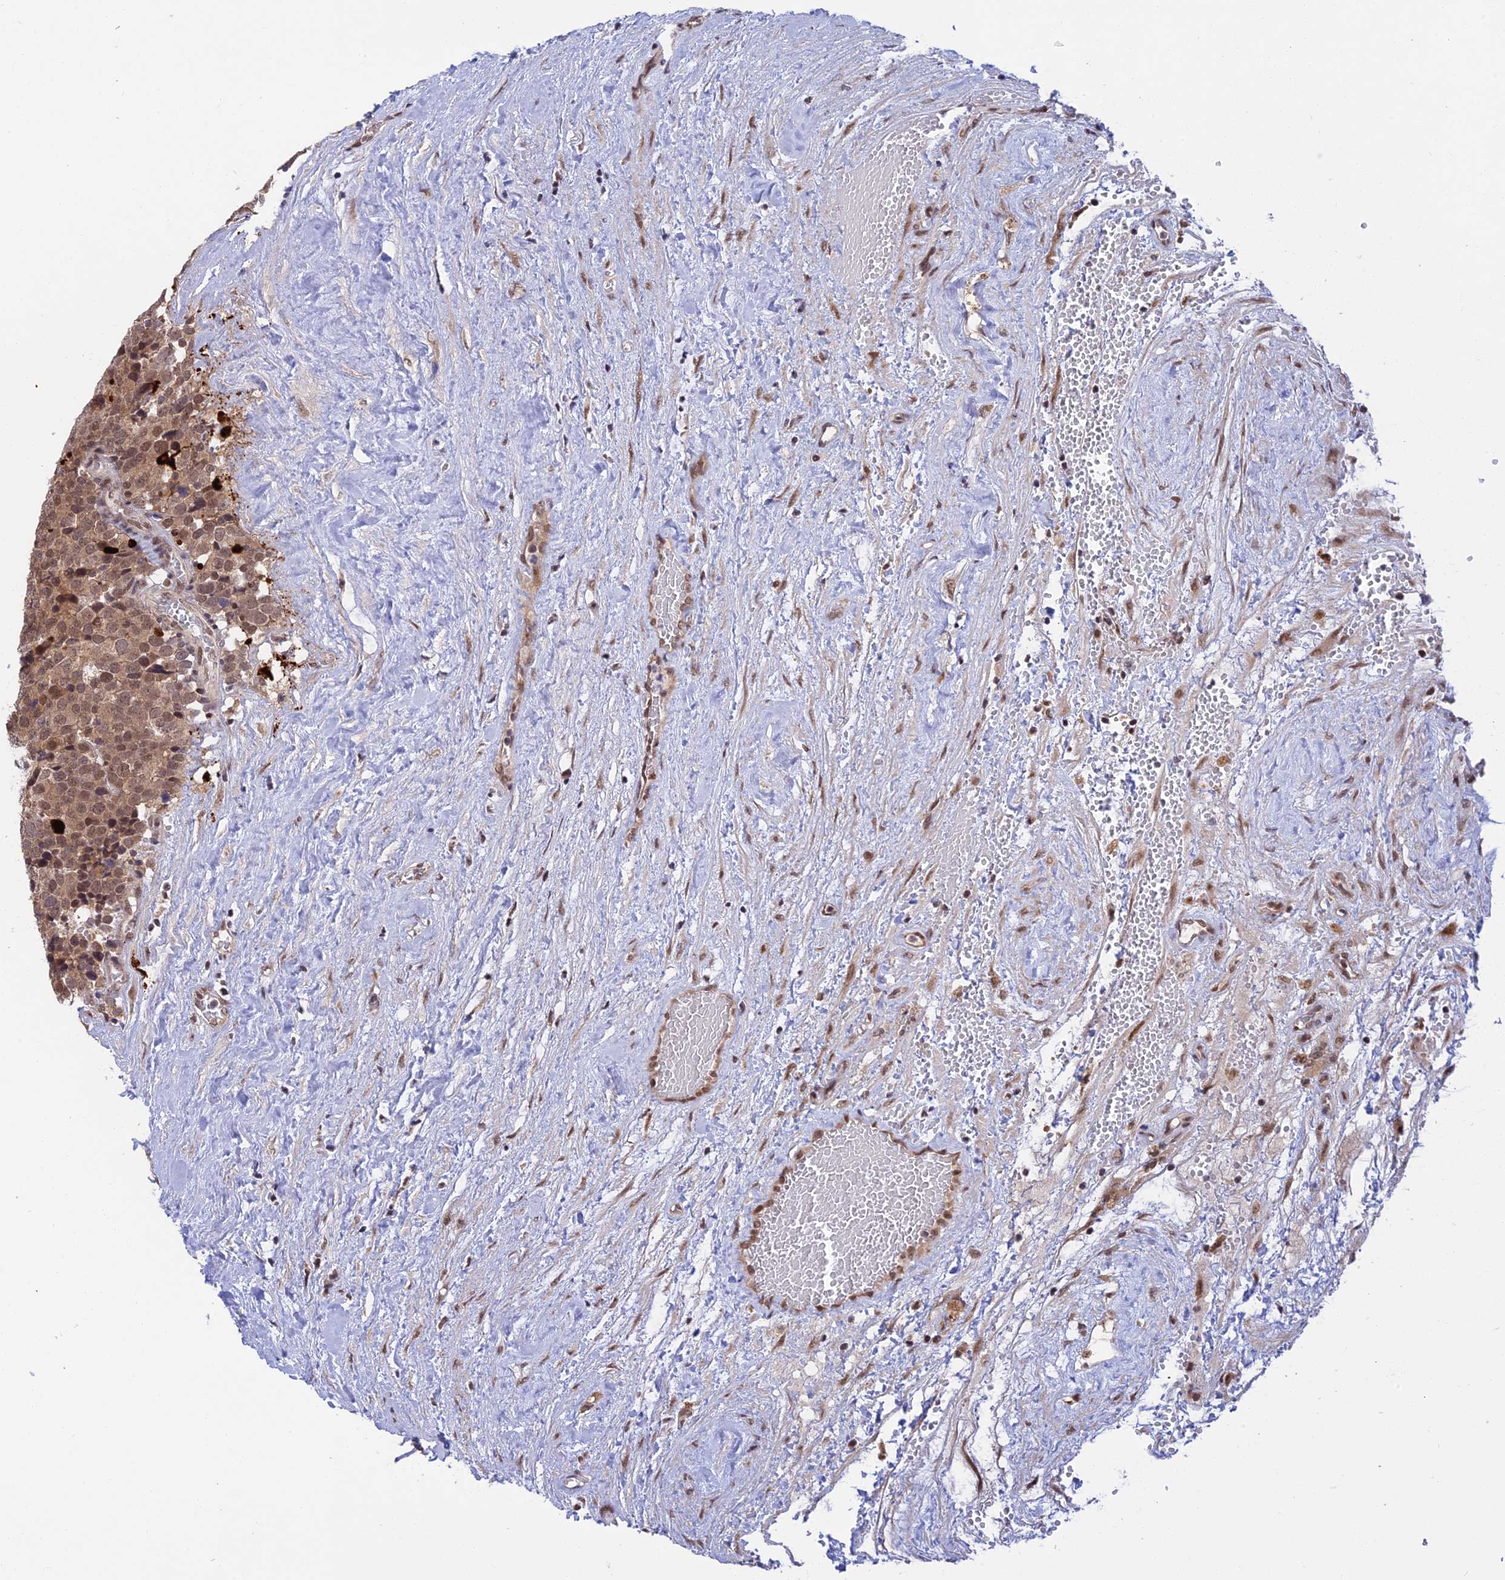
{"staining": {"intensity": "moderate", "quantity": ">75%", "location": "cytoplasmic/membranous,nuclear"}, "tissue": "testis cancer", "cell_type": "Tumor cells", "image_type": "cancer", "snomed": [{"axis": "morphology", "description": "Seminoma, NOS"}, {"axis": "topography", "description": "Testis"}], "caption": "Testis seminoma stained with immunohistochemistry demonstrates moderate cytoplasmic/membranous and nuclear expression in approximately >75% of tumor cells.", "gene": "POLR2C", "patient": {"sex": "male", "age": 71}}